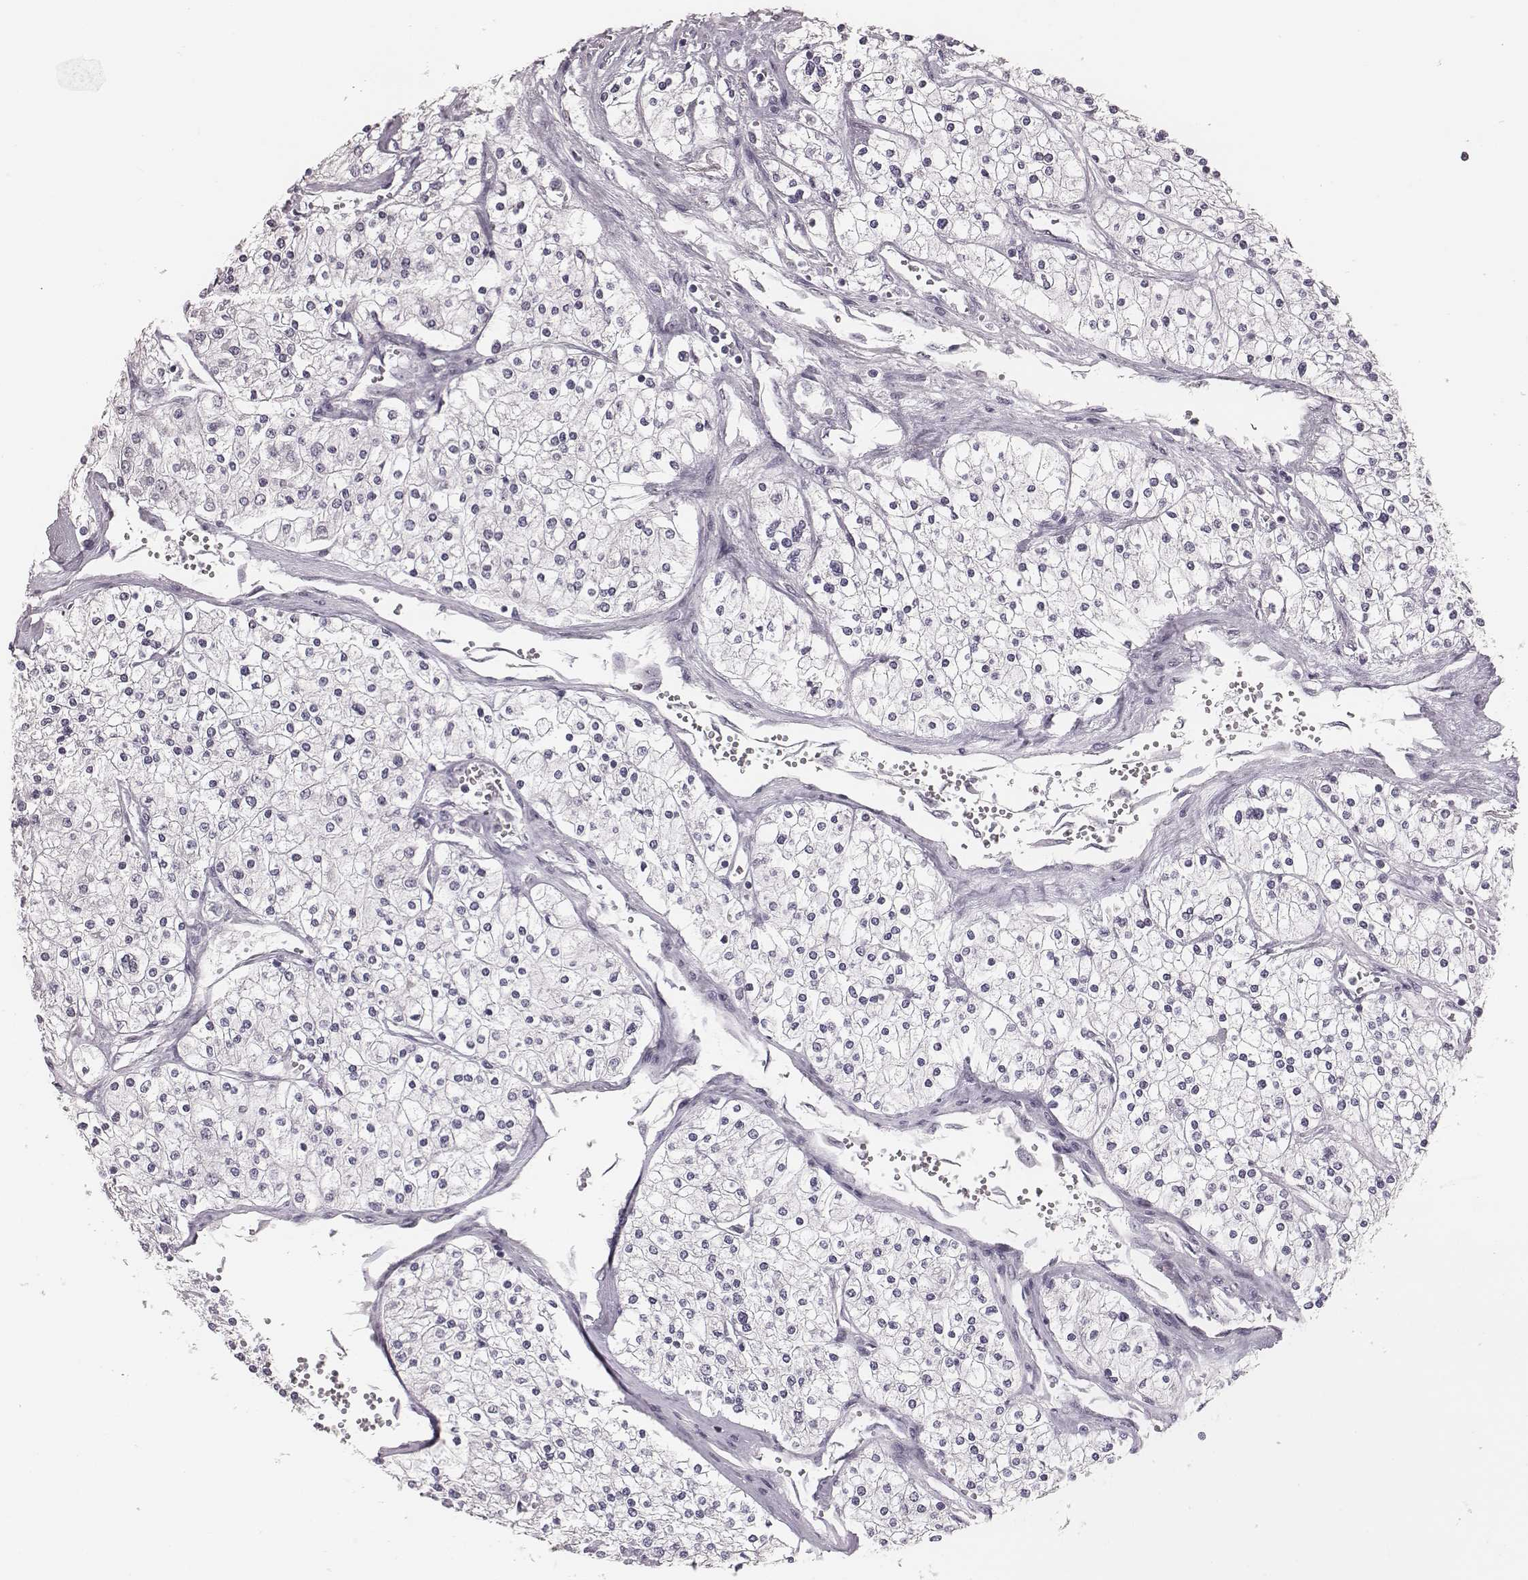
{"staining": {"intensity": "negative", "quantity": "none", "location": "none"}, "tissue": "renal cancer", "cell_type": "Tumor cells", "image_type": "cancer", "snomed": [{"axis": "morphology", "description": "Adenocarcinoma, NOS"}, {"axis": "topography", "description": "Kidney"}], "caption": "Immunohistochemistry (IHC) image of neoplastic tissue: human adenocarcinoma (renal) stained with DAB reveals no significant protein staining in tumor cells.", "gene": "CSHL1", "patient": {"sex": "male", "age": 80}}